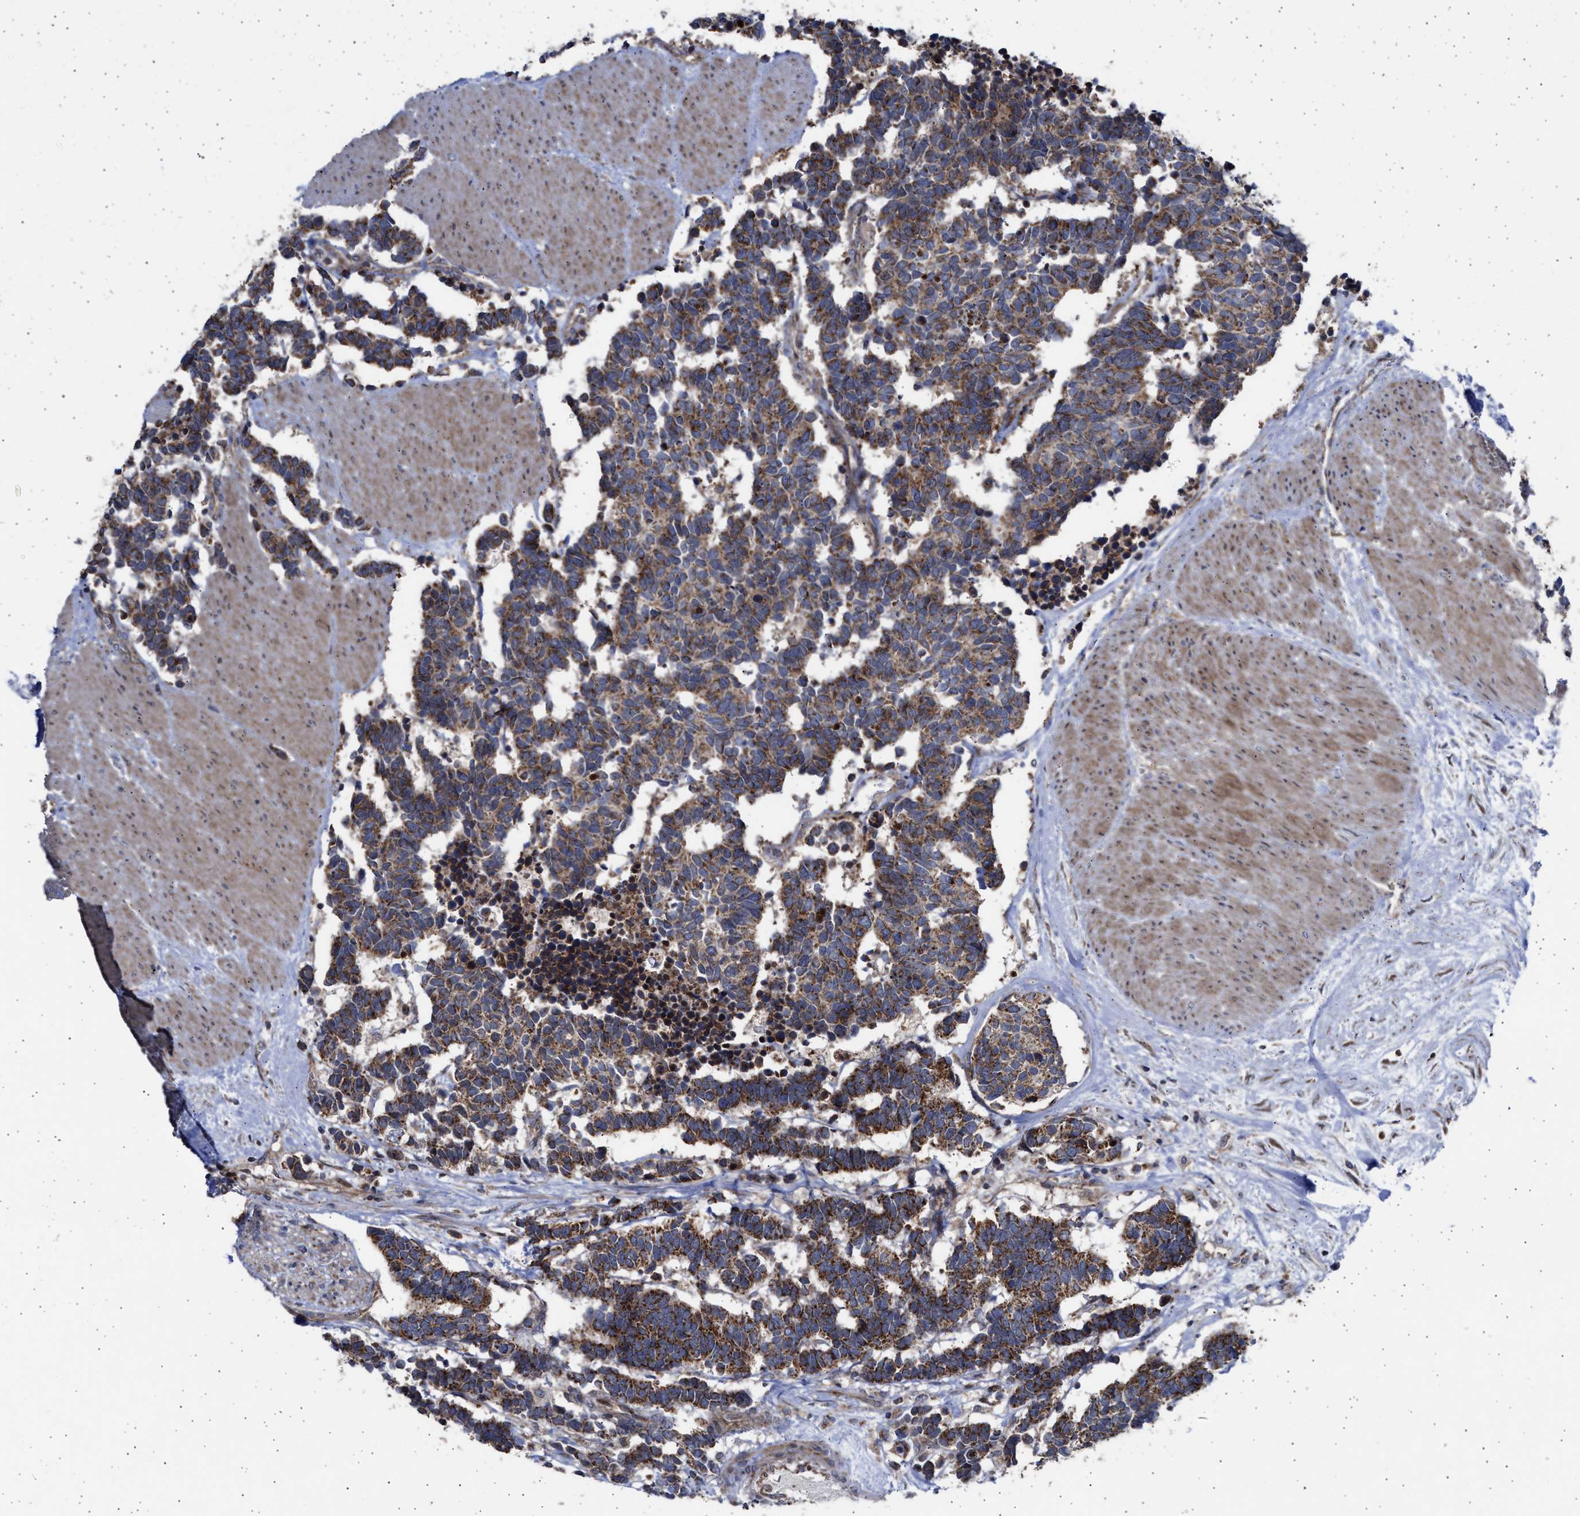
{"staining": {"intensity": "strong", "quantity": ">75%", "location": "cytoplasmic/membranous"}, "tissue": "carcinoid", "cell_type": "Tumor cells", "image_type": "cancer", "snomed": [{"axis": "morphology", "description": "Carcinoma, NOS"}, {"axis": "morphology", "description": "Carcinoid, malignant, NOS"}, {"axis": "topography", "description": "Urinary bladder"}], "caption": "Approximately >75% of tumor cells in carcinoma reveal strong cytoplasmic/membranous protein staining as visualized by brown immunohistochemical staining.", "gene": "TTC19", "patient": {"sex": "male", "age": 57}}